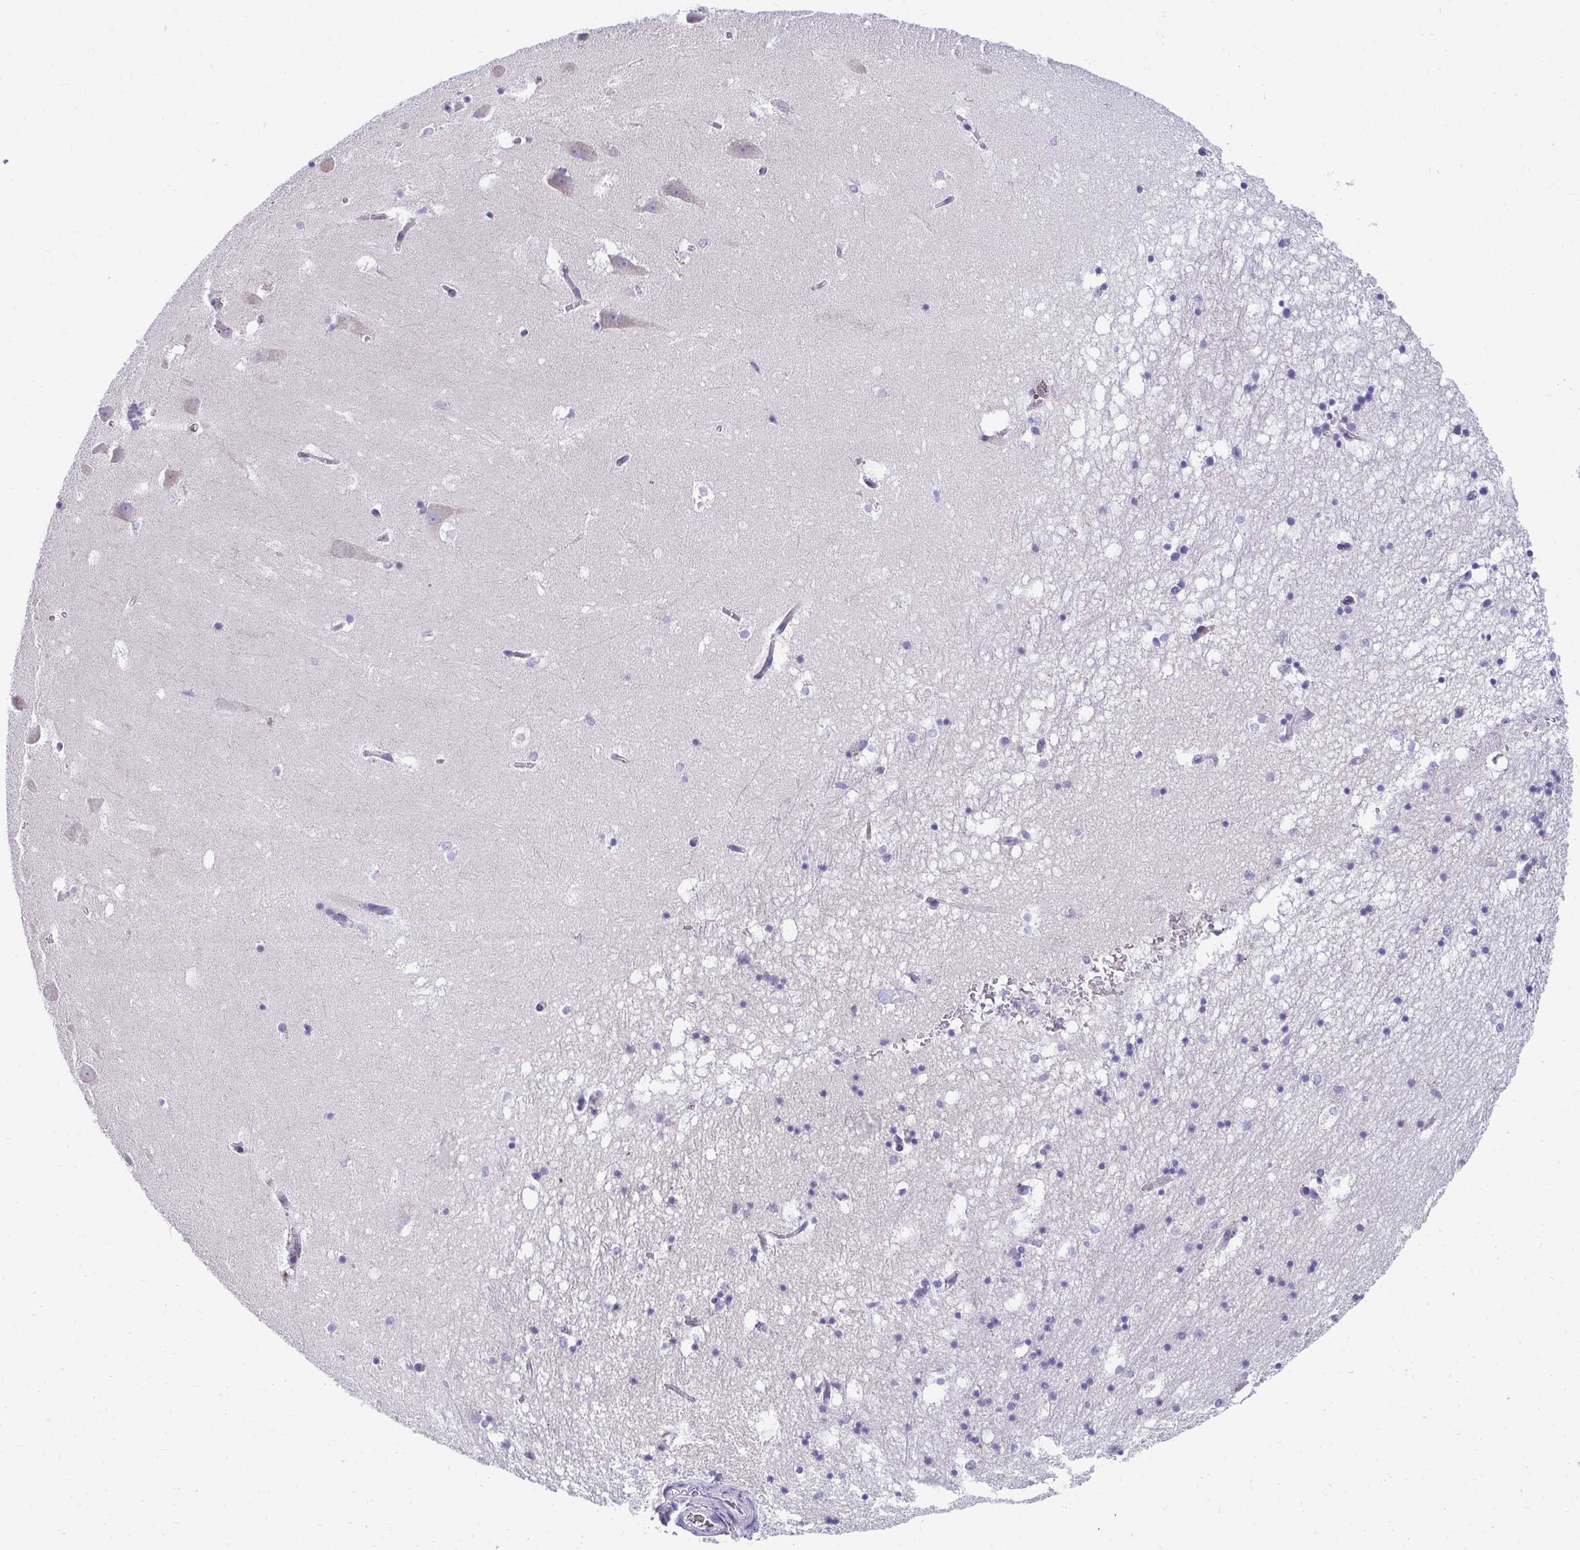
{"staining": {"intensity": "negative", "quantity": "none", "location": "none"}, "tissue": "hippocampus", "cell_type": "Glial cells", "image_type": "normal", "snomed": [{"axis": "morphology", "description": "Normal tissue, NOS"}, {"axis": "topography", "description": "Hippocampus"}], "caption": "Immunohistochemical staining of normal human hippocampus reveals no significant expression in glial cells.", "gene": "TMPRSS2", "patient": {"sex": "male", "age": 58}}